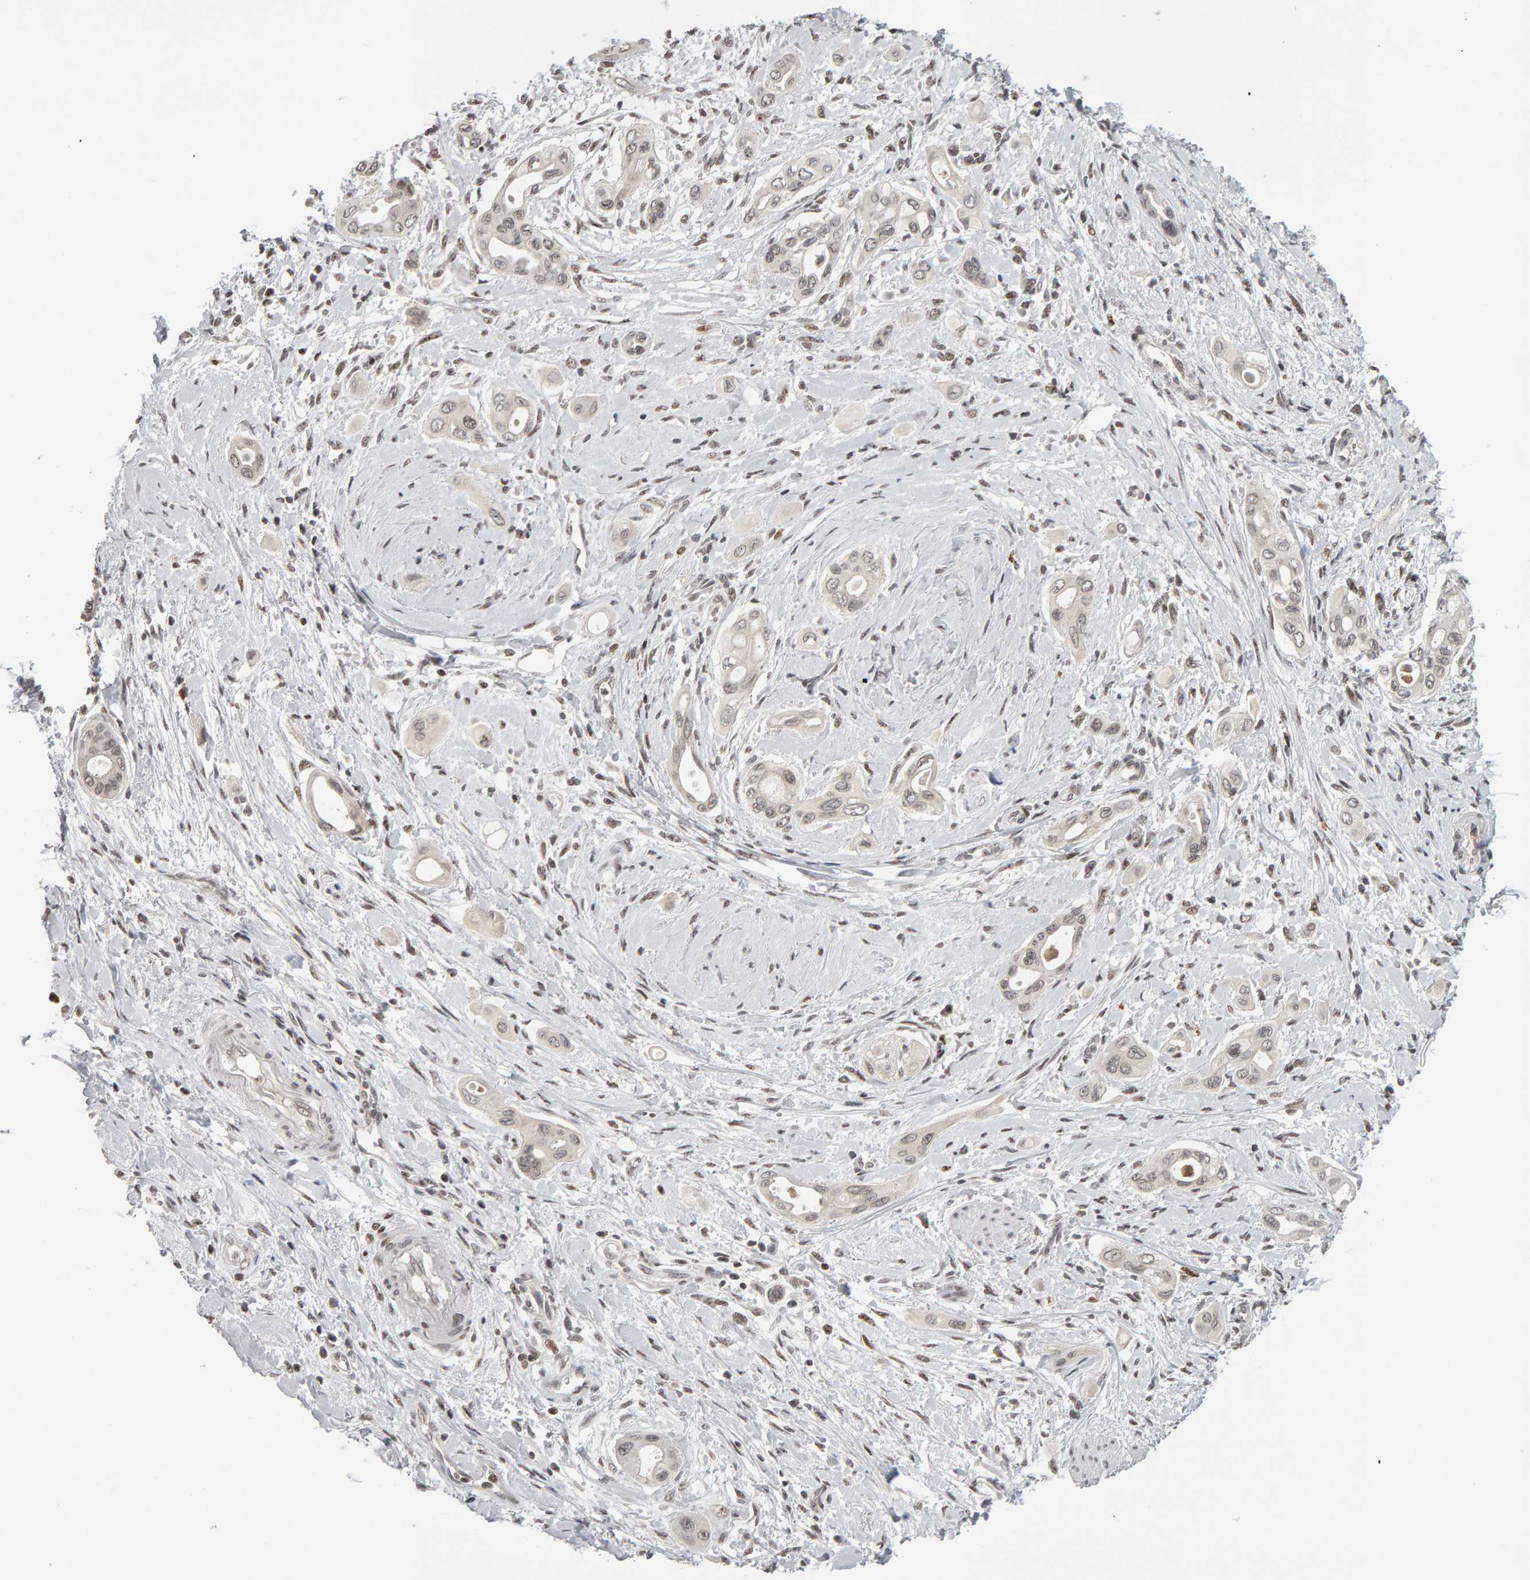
{"staining": {"intensity": "weak", "quantity": ">75%", "location": "nuclear"}, "tissue": "pancreatic cancer", "cell_type": "Tumor cells", "image_type": "cancer", "snomed": [{"axis": "morphology", "description": "Adenocarcinoma, NOS"}, {"axis": "topography", "description": "Pancreas"}], "caption": "DAB (3,3'-diaminobenzidine) immunohistochemical staining of pancreatic cancer (adenocarcinoma) exhibits weak nuclear protein staining in about >75% of tumor cells. (DAB (3,3'-diaminobenzidine) = brown stain, brightfield microscopy at high magnification).", "gene": "TRAM1", "patient": {"sex": "male", "age": 59}}